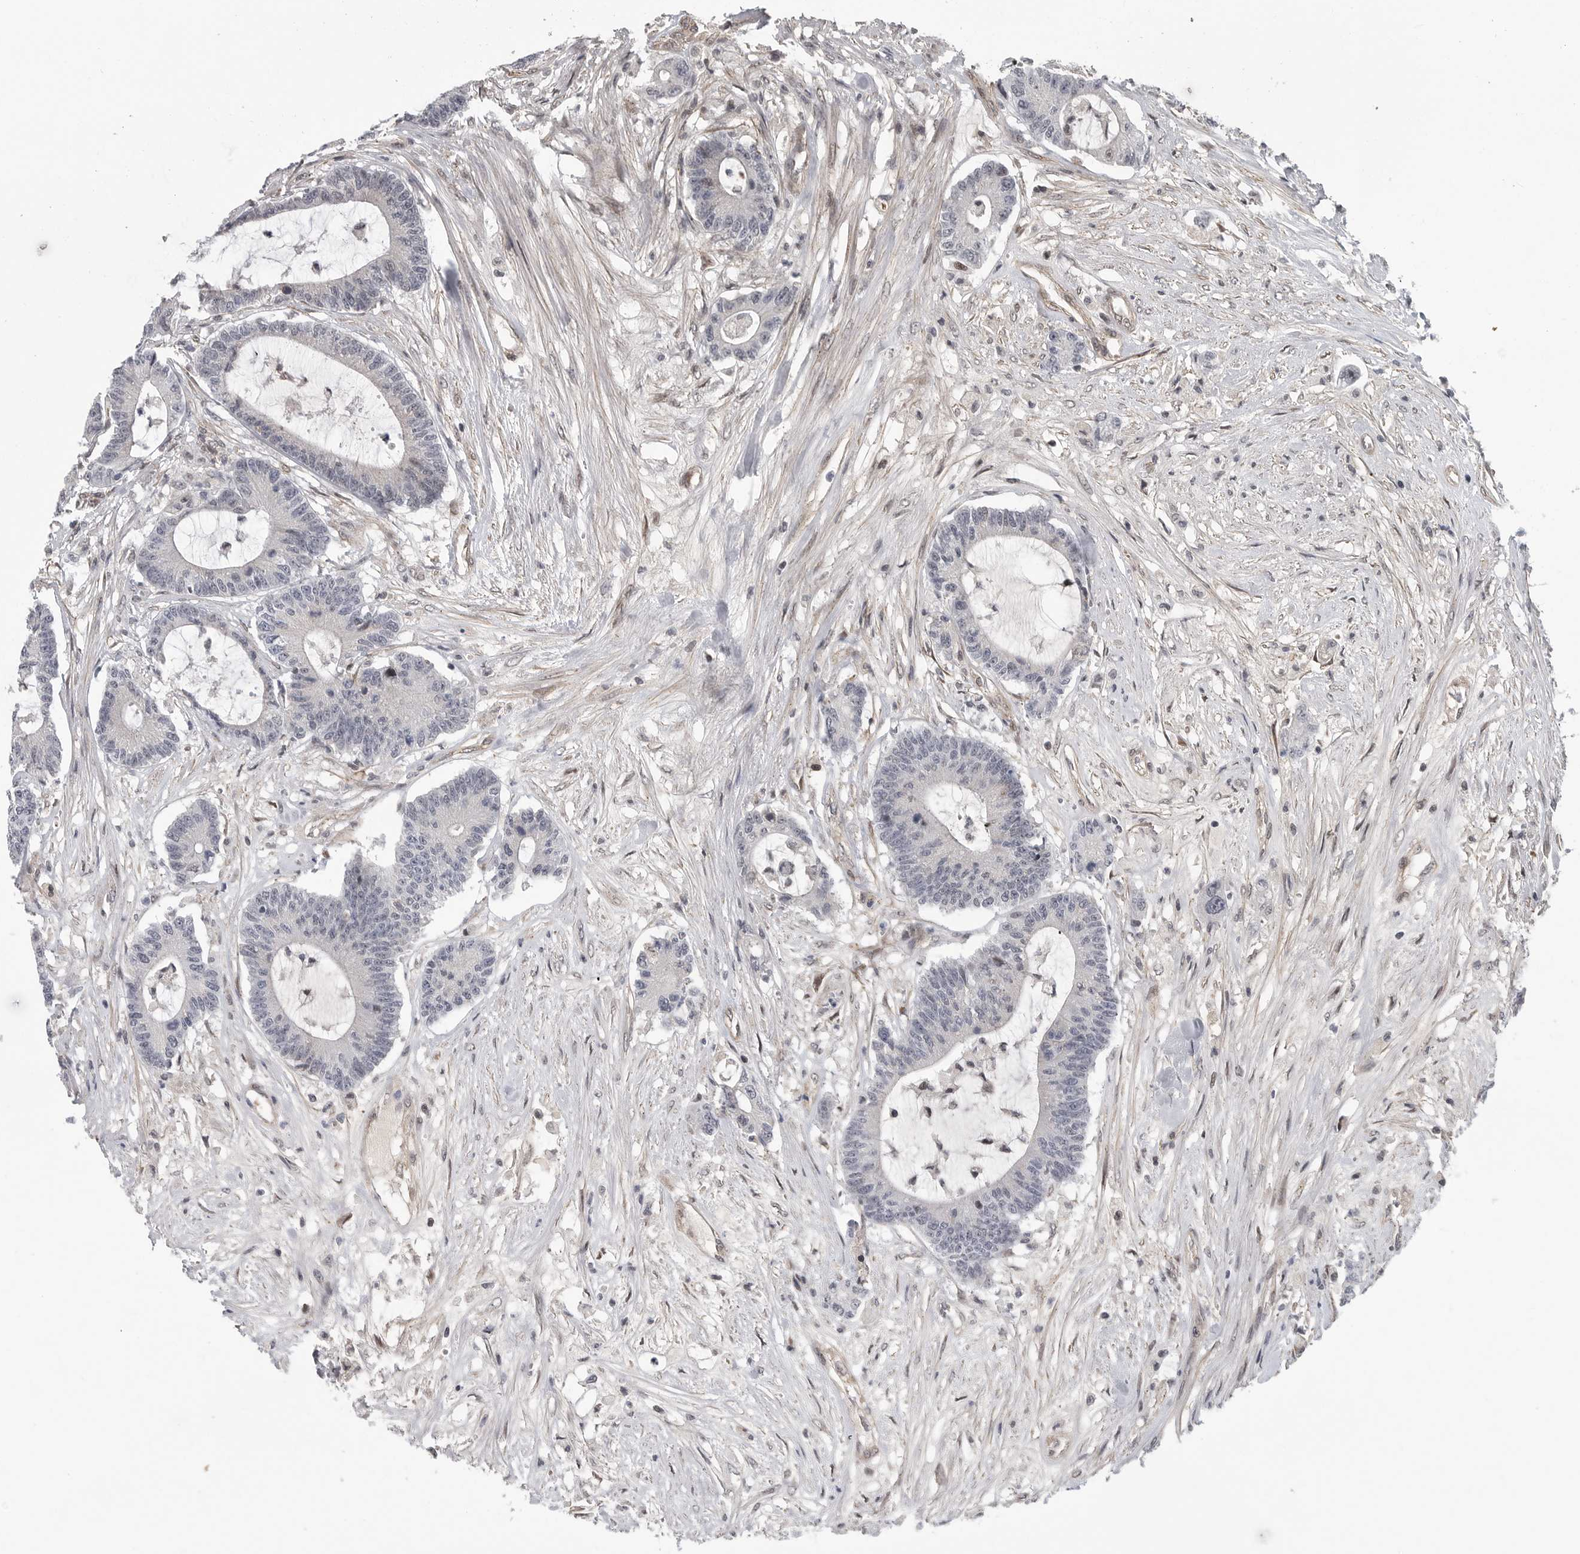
{"staining": {"intensity": "negative", "quantity": "none", "location": "none"}, "tissue": "colorectal cancer", "cell_type": "Tumor cells", "image_type": "cancer", "snomed": [{"axis": "morphology", "description": "Adenocarcinoma, NOS"}, {"axis": "topography", "description": "Colon"}], "caption": "The image displays no significant positivity in tumor cells of colorectal adenocarcinoma. (Immunohistochemistry (ihc), brightfield microscopy, high magnification).", "gene": "TMPRSS11F", "patient": {"sex": "female", "age": 84}}